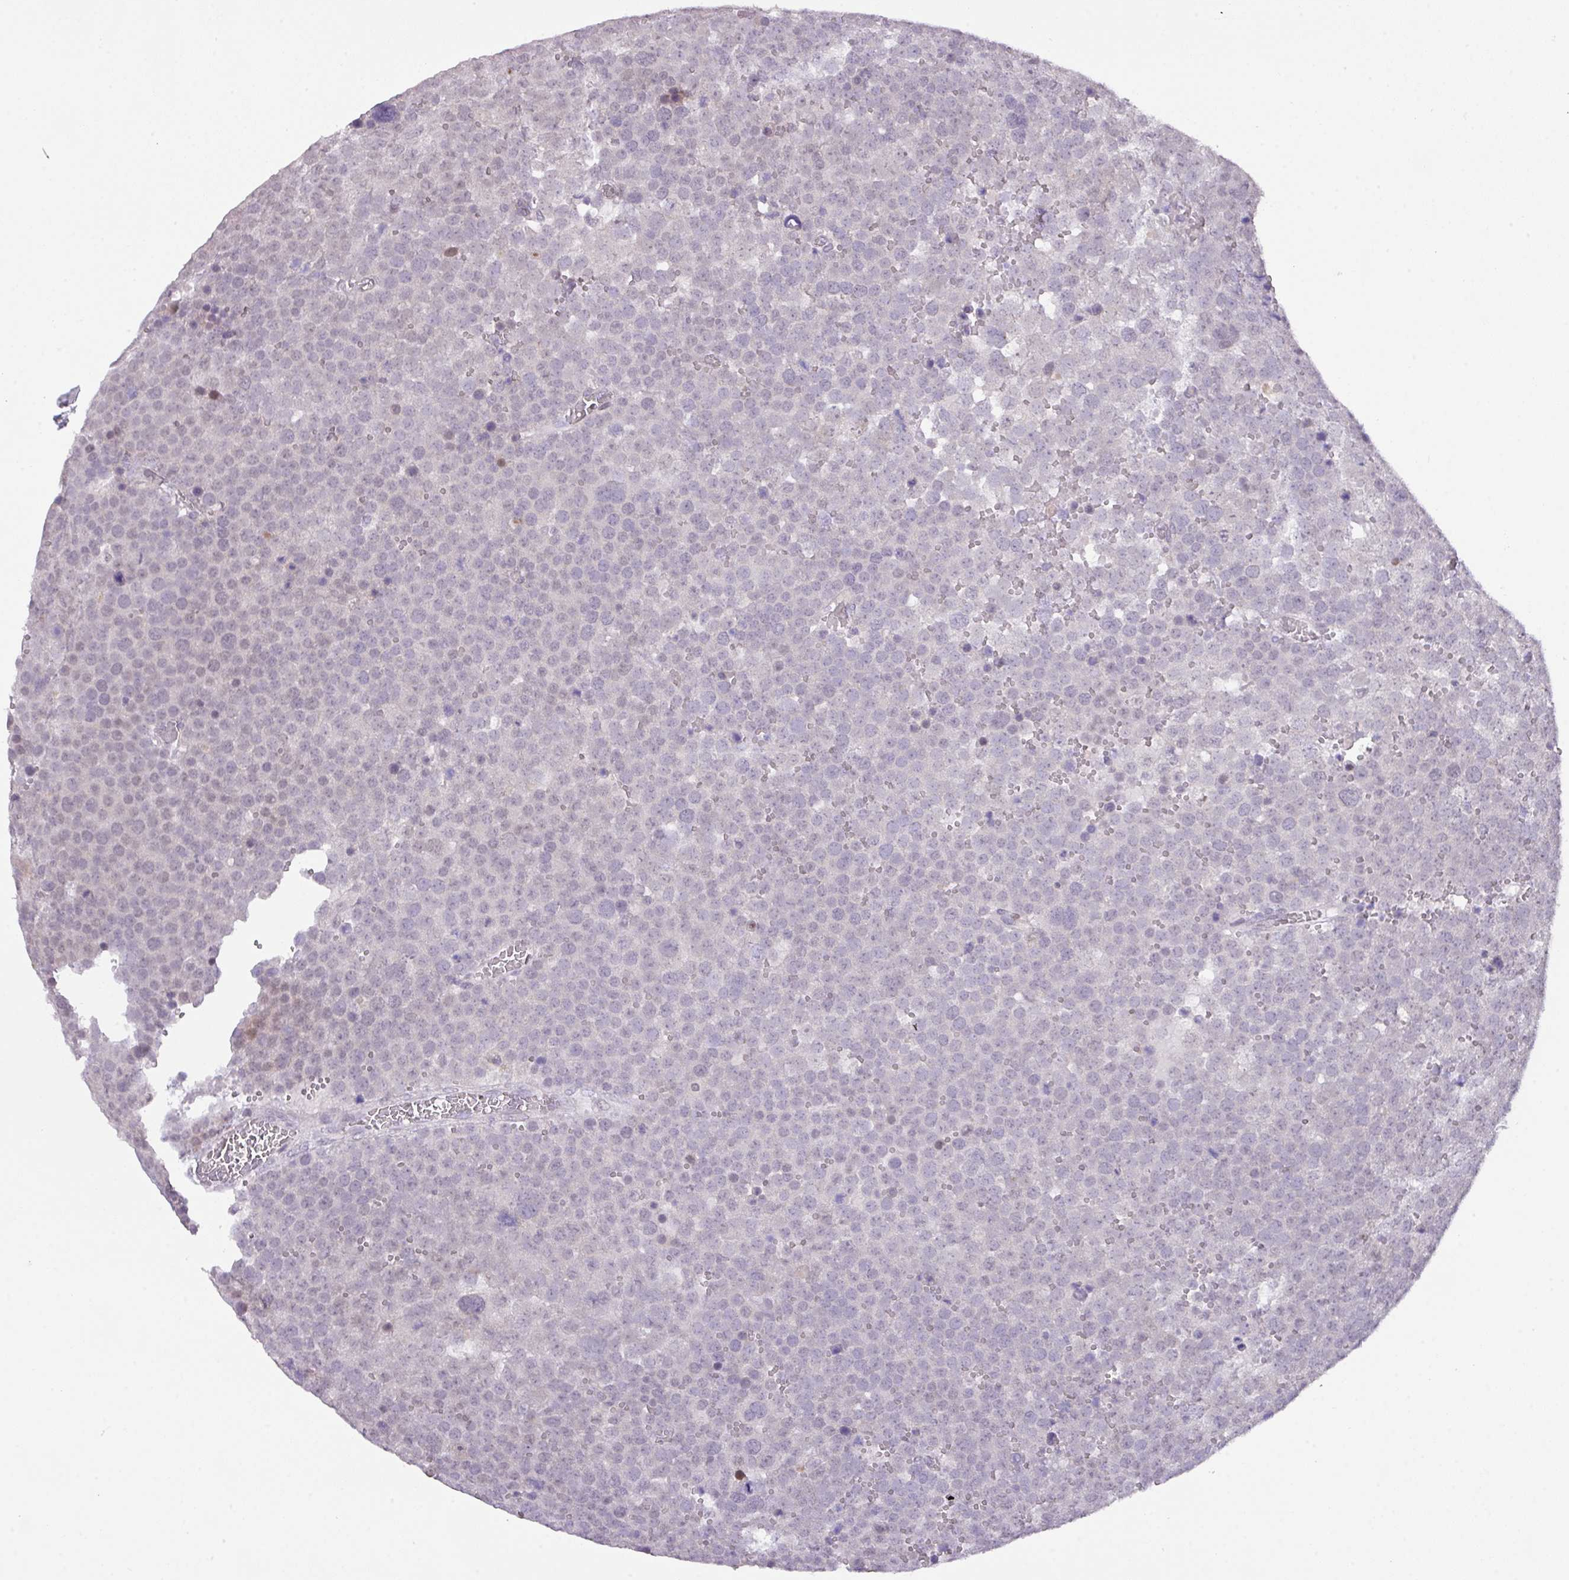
{"staining": {"intensity": "negative", "quantity": "none", "location": "none"}, "tissue": "testis cancer", "cell_type": "Tumor cells", "image_type": "cancer", "snomed": [{"axis": "morphology", "description": "Seminoma, NOS"}, {"axis": "topography", "description": "Testis"}], "caption": "A high-resolution histopathology image shows immunohistochemistry (IHC) staining of testis cancer, which demonstrates no significant staining in tumor cells. The staining is performed using DAB (3,3'-diaminobenzidine) brown chromogen with nuclei counter-stained in using hematoxylin.", "gene": "ANKRD13B", "patient": {"sex": "male", "age": 71}}